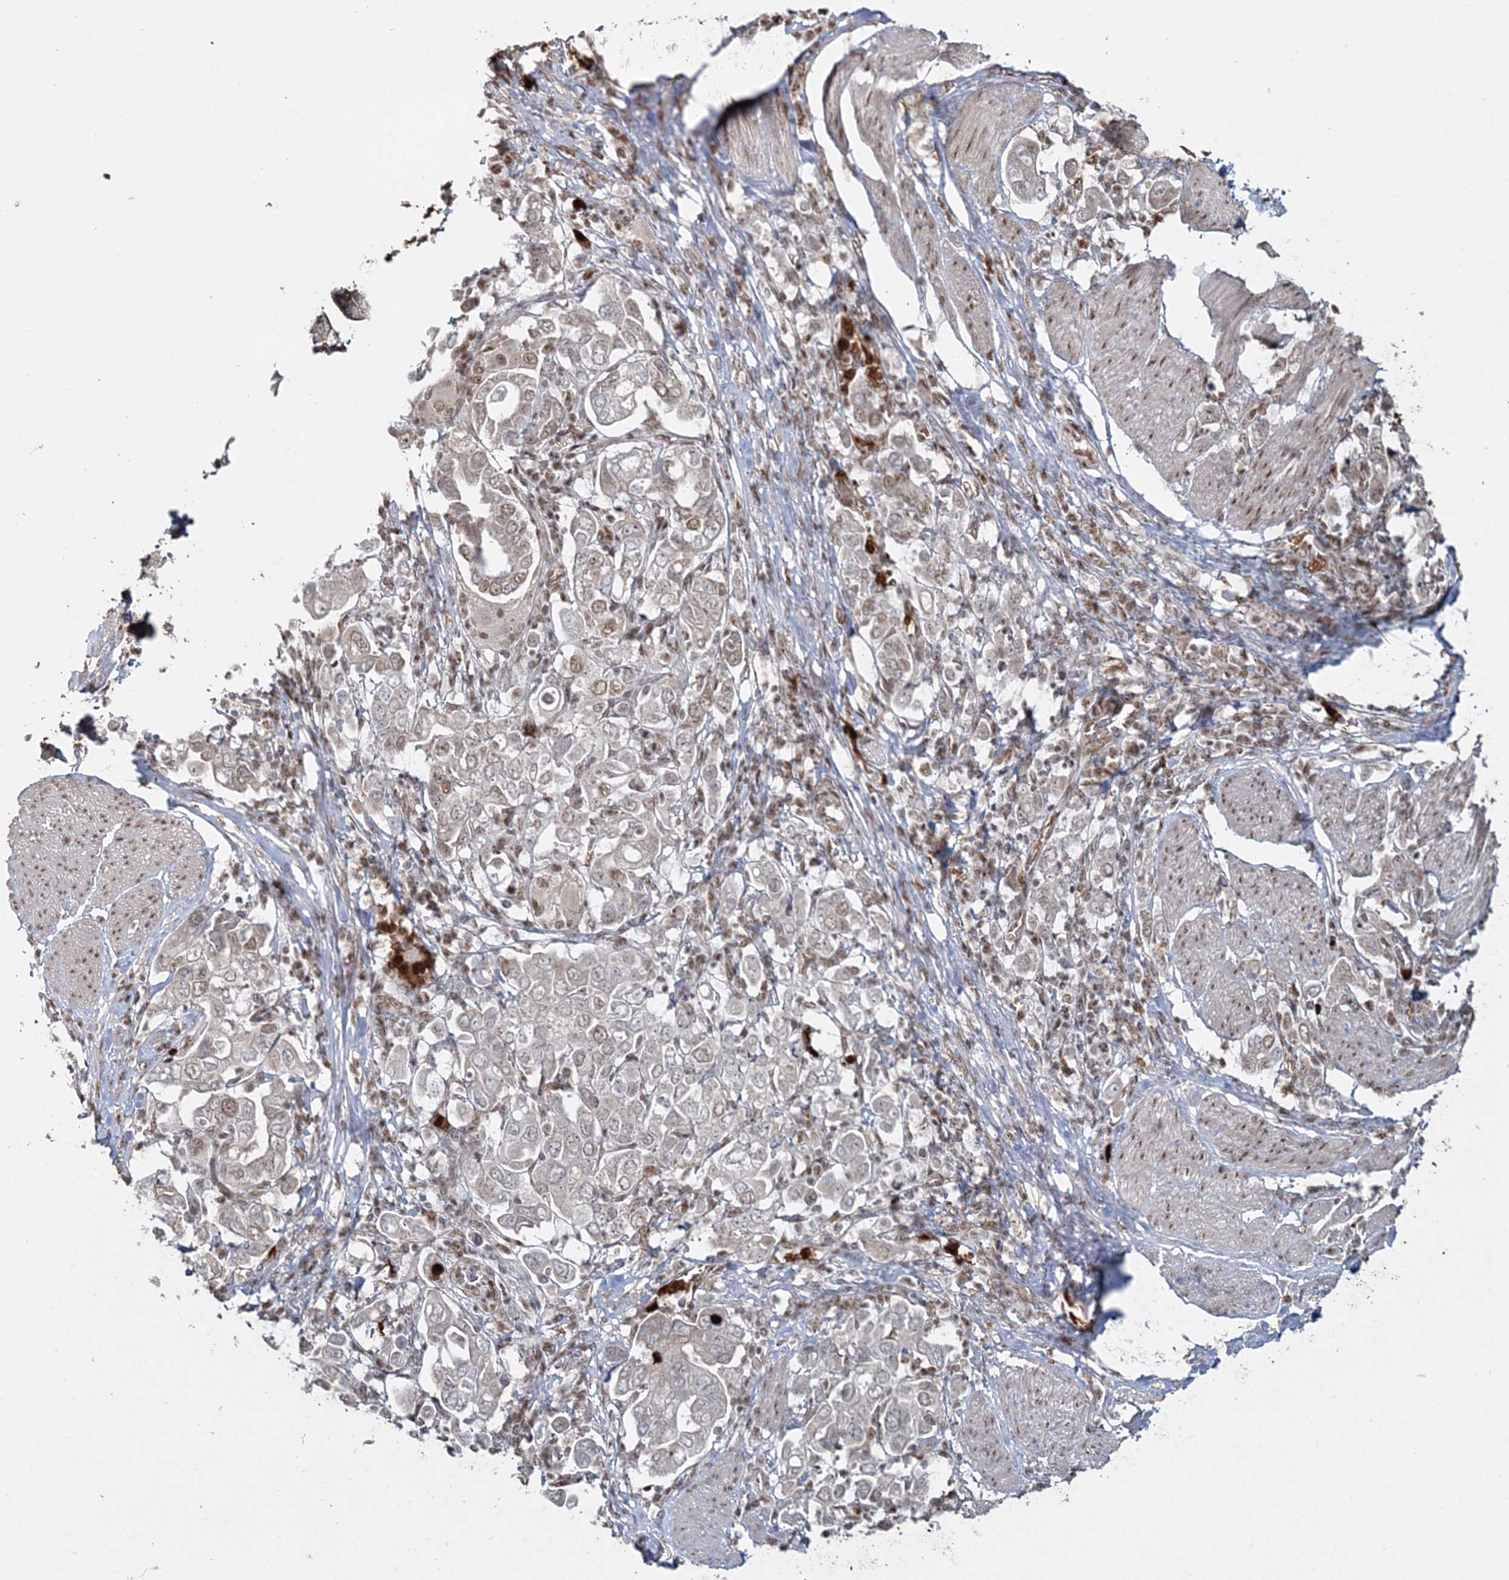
{"staining": {"intensity": "weak", "quantity": "25%-75%", "location": "cytoplasmic/membranous,nuclear"}, "tissue": "stomach cancer", "cell_type": "Tumor cells", "image_type": "cancer", "snomed": [{"axis": "morphology", "description": "Adenocarcinoma, NOS"}, {"axis": "topography", "description": "Stomach, upper"}], "caption": "A histopathology image of human stomach adenocarcinoma stained for a protein demonstrates weak cytoplasmic/membranous and nuclear brown staining in tumor cells.", "gene": "QRICH1", "patient": {"sex": "male", "age": 62}}